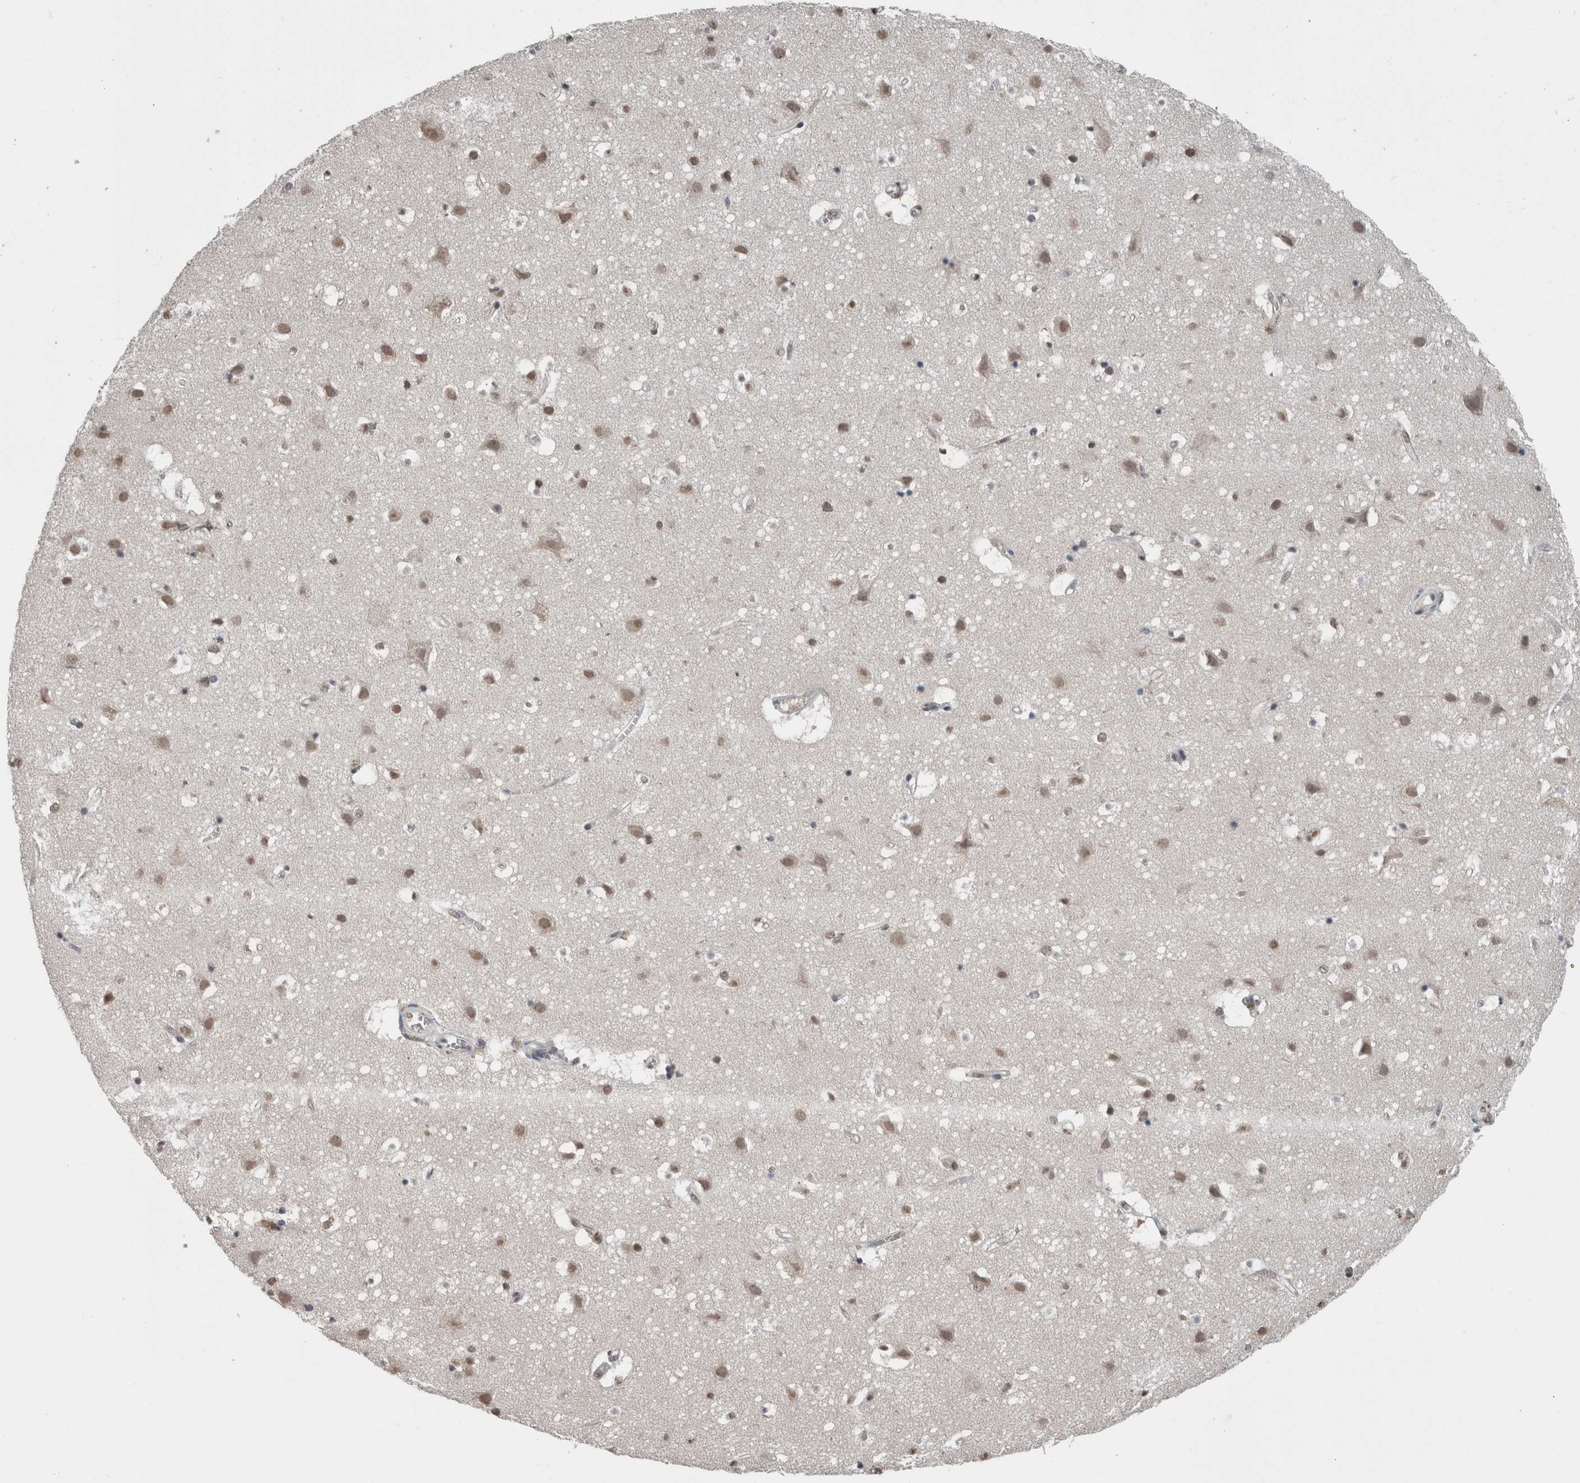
{"staining": {"intensity": "negative", "quantity": "none", "location": "none"}, "tissue": "cerebral cortex", "cell_type": "Endothelial cells", "image_type": "normal", "snomed": [{"axis": "morphology", "description": "Normal tissue, NOS"}, {"axis": "topography", "description": "Cerebral cortex"}], "caption": "Human cerebral cortex stained for a protein using IHC displays no expression in endothelial cells.", "gene": "MAFF", "patient": {"sex": "male", "age": 54}}